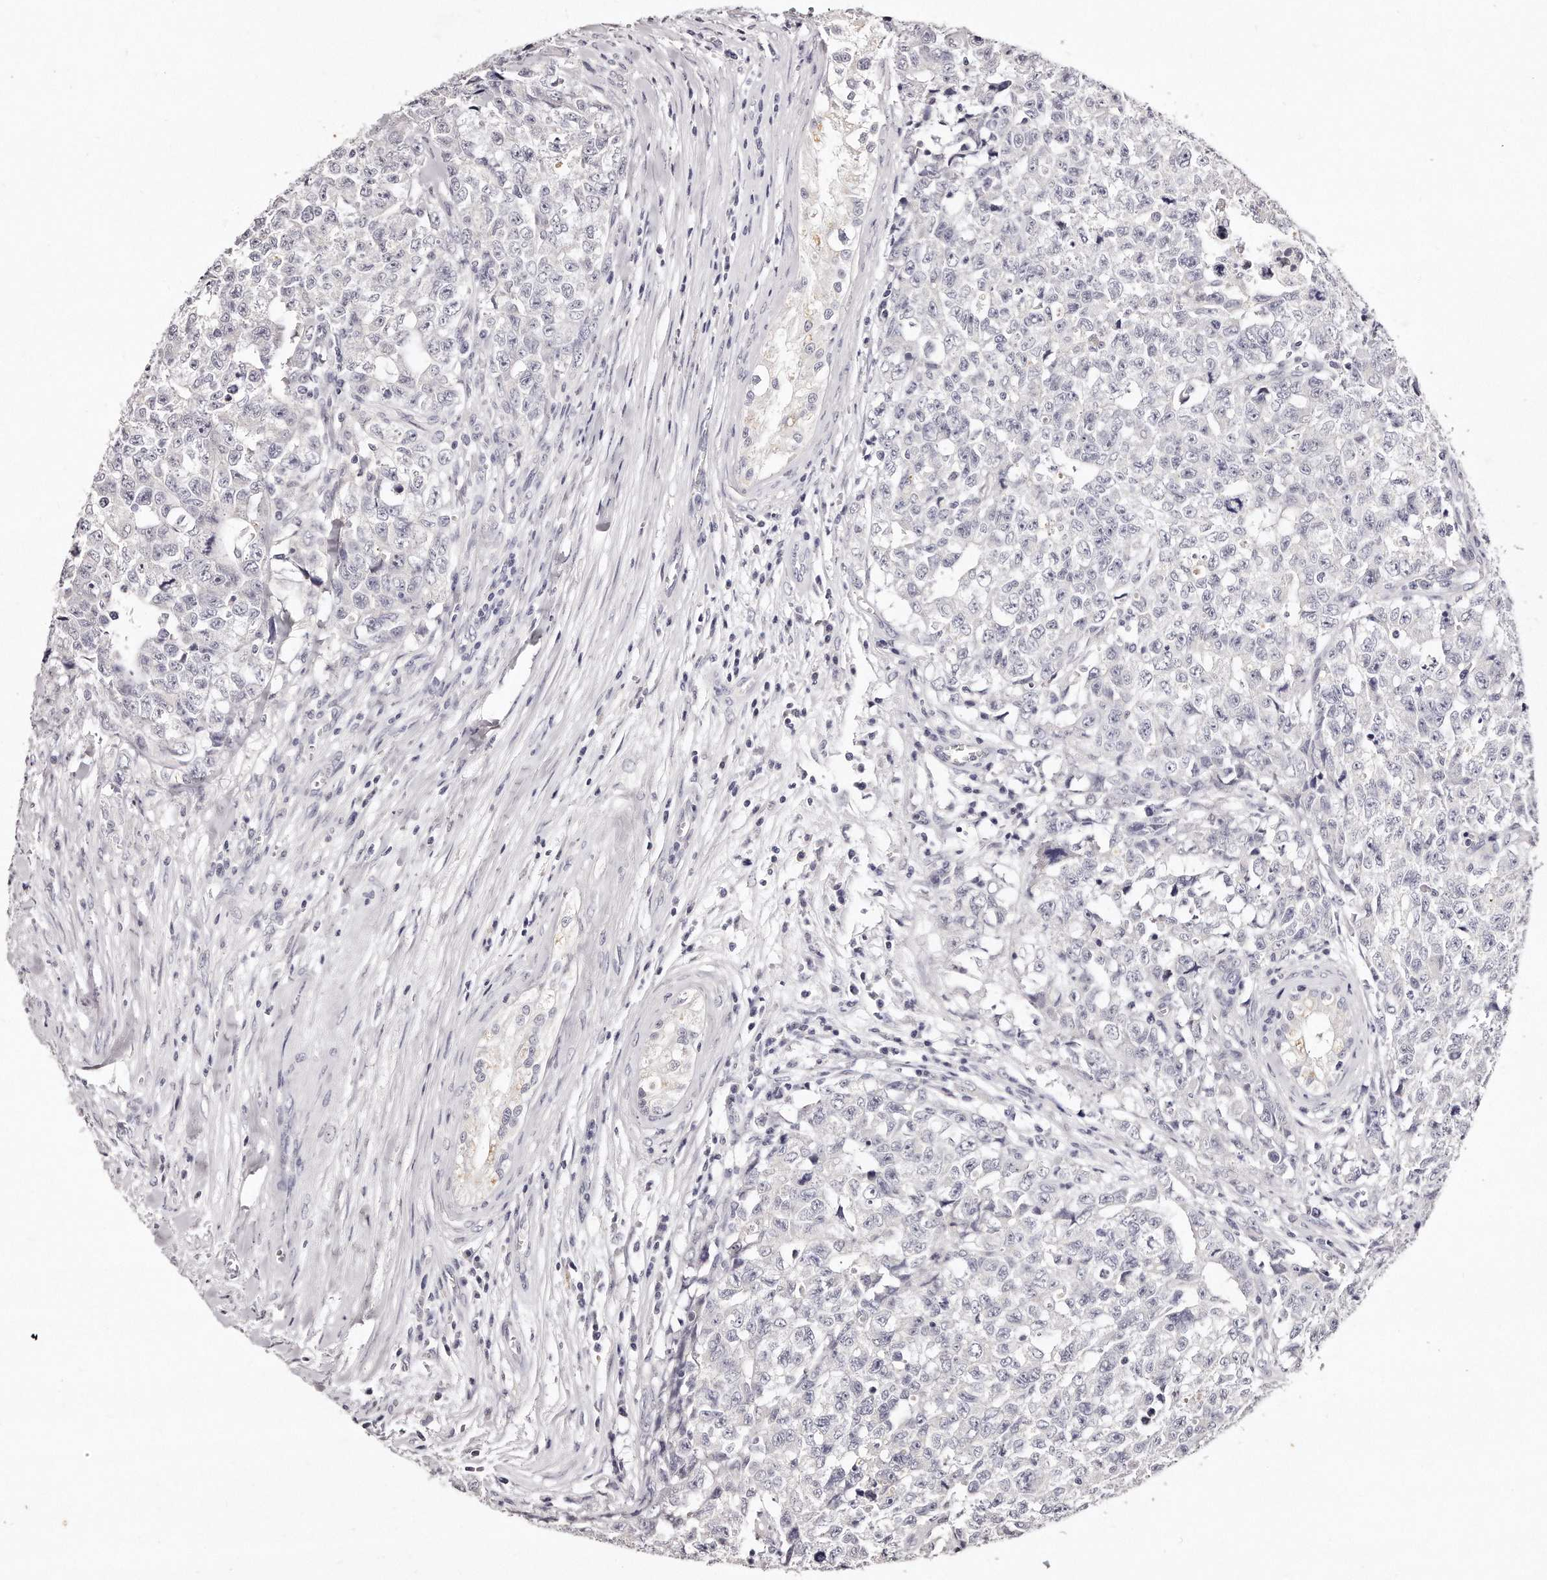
{"staining": {"intensity": "negative", "quantity": "none", "location": "none"}, "tissue": "testis cancer", "cell_type": "Tumor cells", "image_type": "cancer", "snomed": [{"axis": "morphology", "description": "Carcinoma, Embryonal, NOS"}, {"axis": "topography", "description": "Testis"}], "caption": "Tumor cells are negative for brown protein staining in testis cancer (embryonal carcinoma).", "gene": "GDA", "patient": {"sex": "male", "age": 28}}